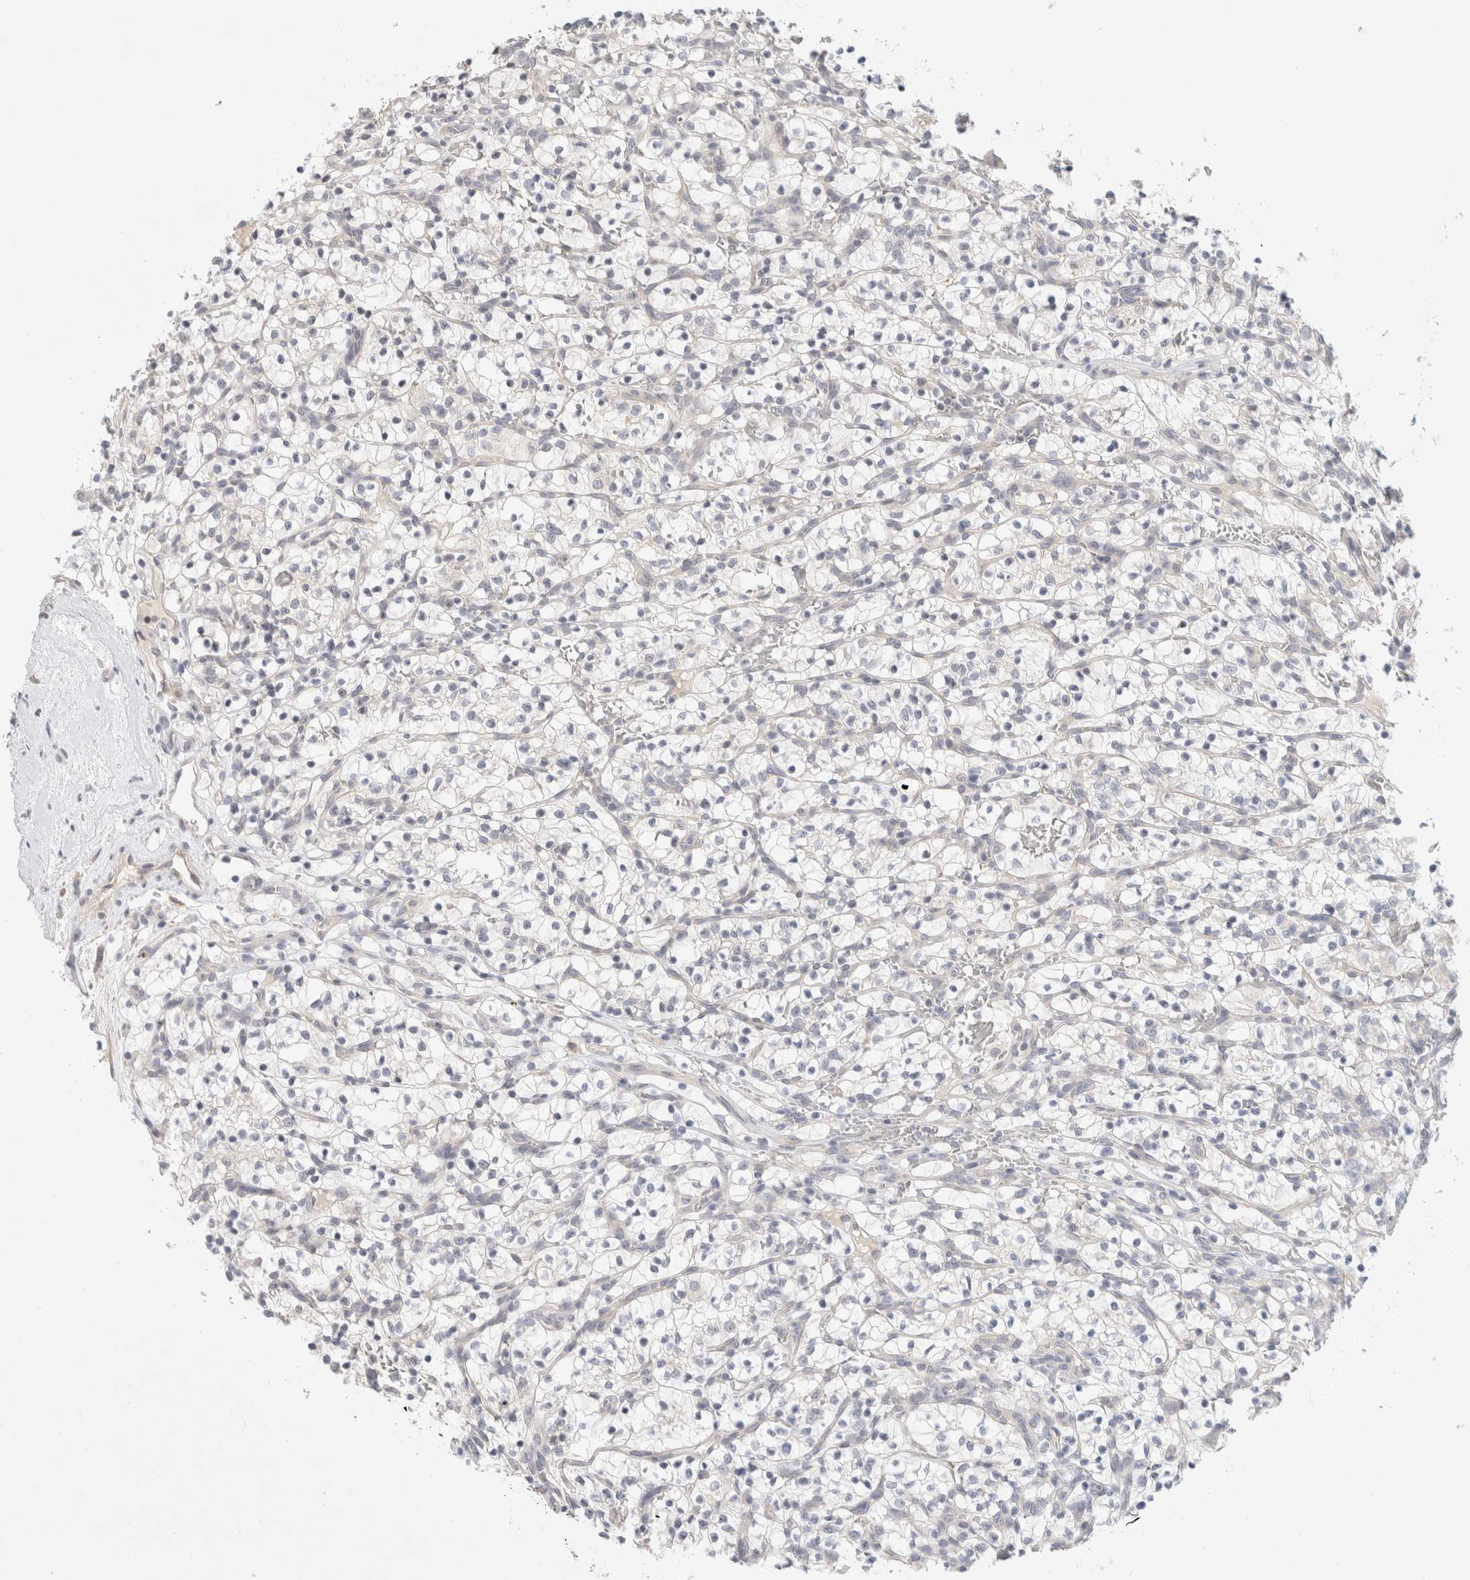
{"staining": {"intensity": "negative", "quantity": "none", "location": "none"}, "tissue": "renal cancer", "cell_type": "Tumor cells", "image_type": "cancer", "snomed": [{"axis": "morphology", "description": "Adenocarcinoma, NOS"}, {"axis": "topography", "description": "Kidney"}], "caption": "Renal adenocarcinoma was stained to show a protein in brown. There is no significant expression in tumor cells. (Brightfield microscopy of DAB immunohistochemistry at high magnification).", "gene": "SPRTN", "patient": {"sex": "female", "age": 57}}